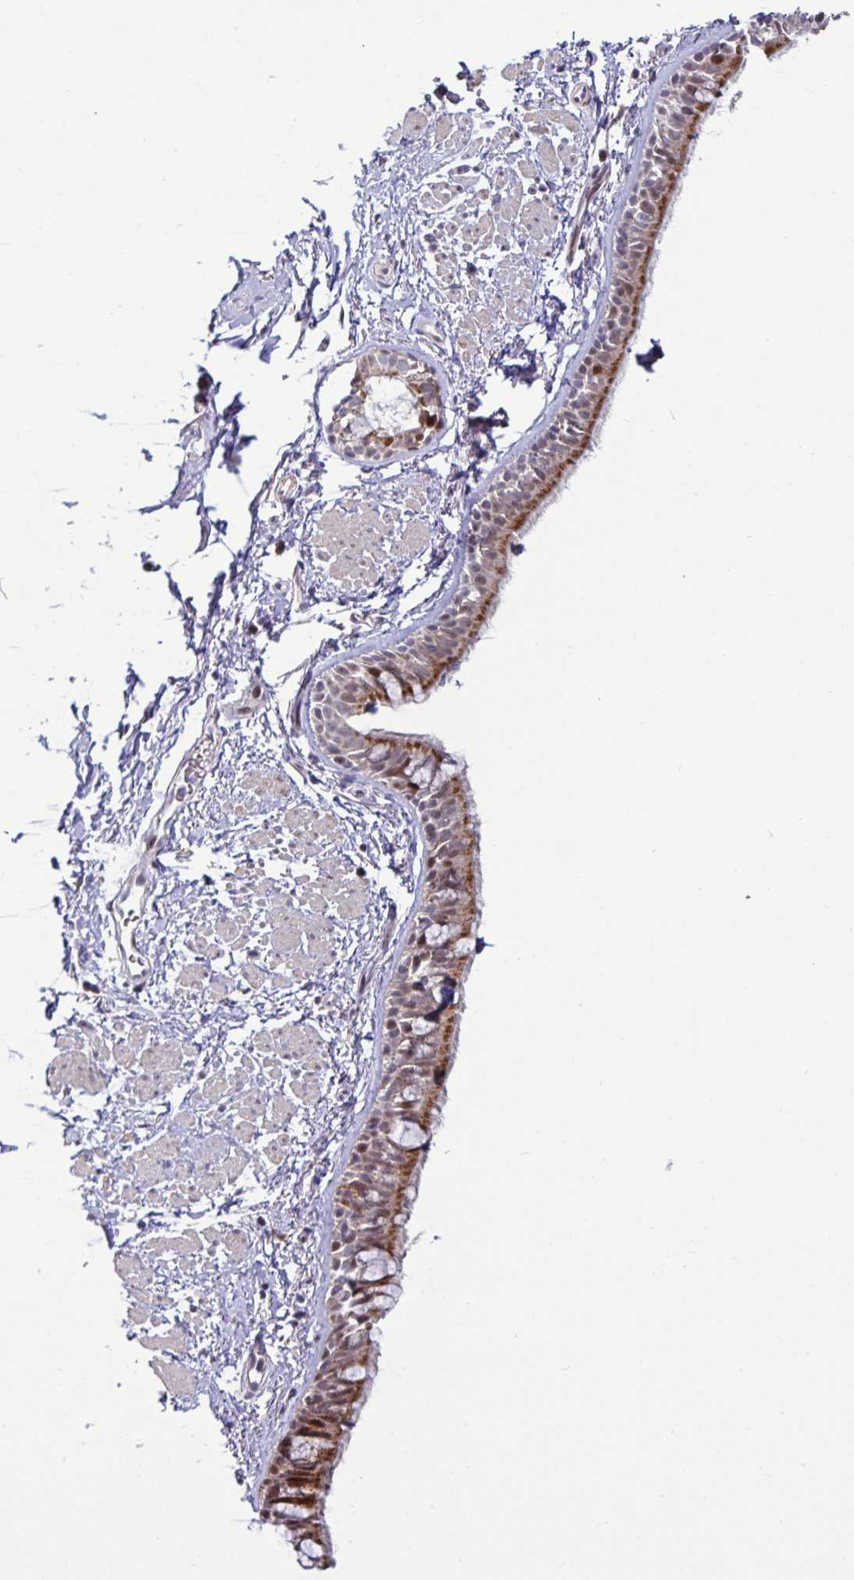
{"staining": {"intensity": "moderate", "quantity": ">75%", "location": "cytoplasmic/membranous,nuclear"}, "tissue": "bronchus", "cell_type": "Respiratory epithelial cells", "image_type": "normal", "snomed": [{"axis": "morphology", "description": "Normal tissue, NOS"}, {"axis": "topography", "description": "Lymph node"}, {"axis": "topography", "description": "Cartilage tissue"}, {"axis": "topography", "description": "Bronchus"}], "caption": "Human bronchus stained with a brown dye reveals moderate cytoplasmic/membranous,nuclear positive expression in about >75% of respiratory epithelial cells.", "gene": "DZIP1", "patient": {"sex": "female", "age": 70}}